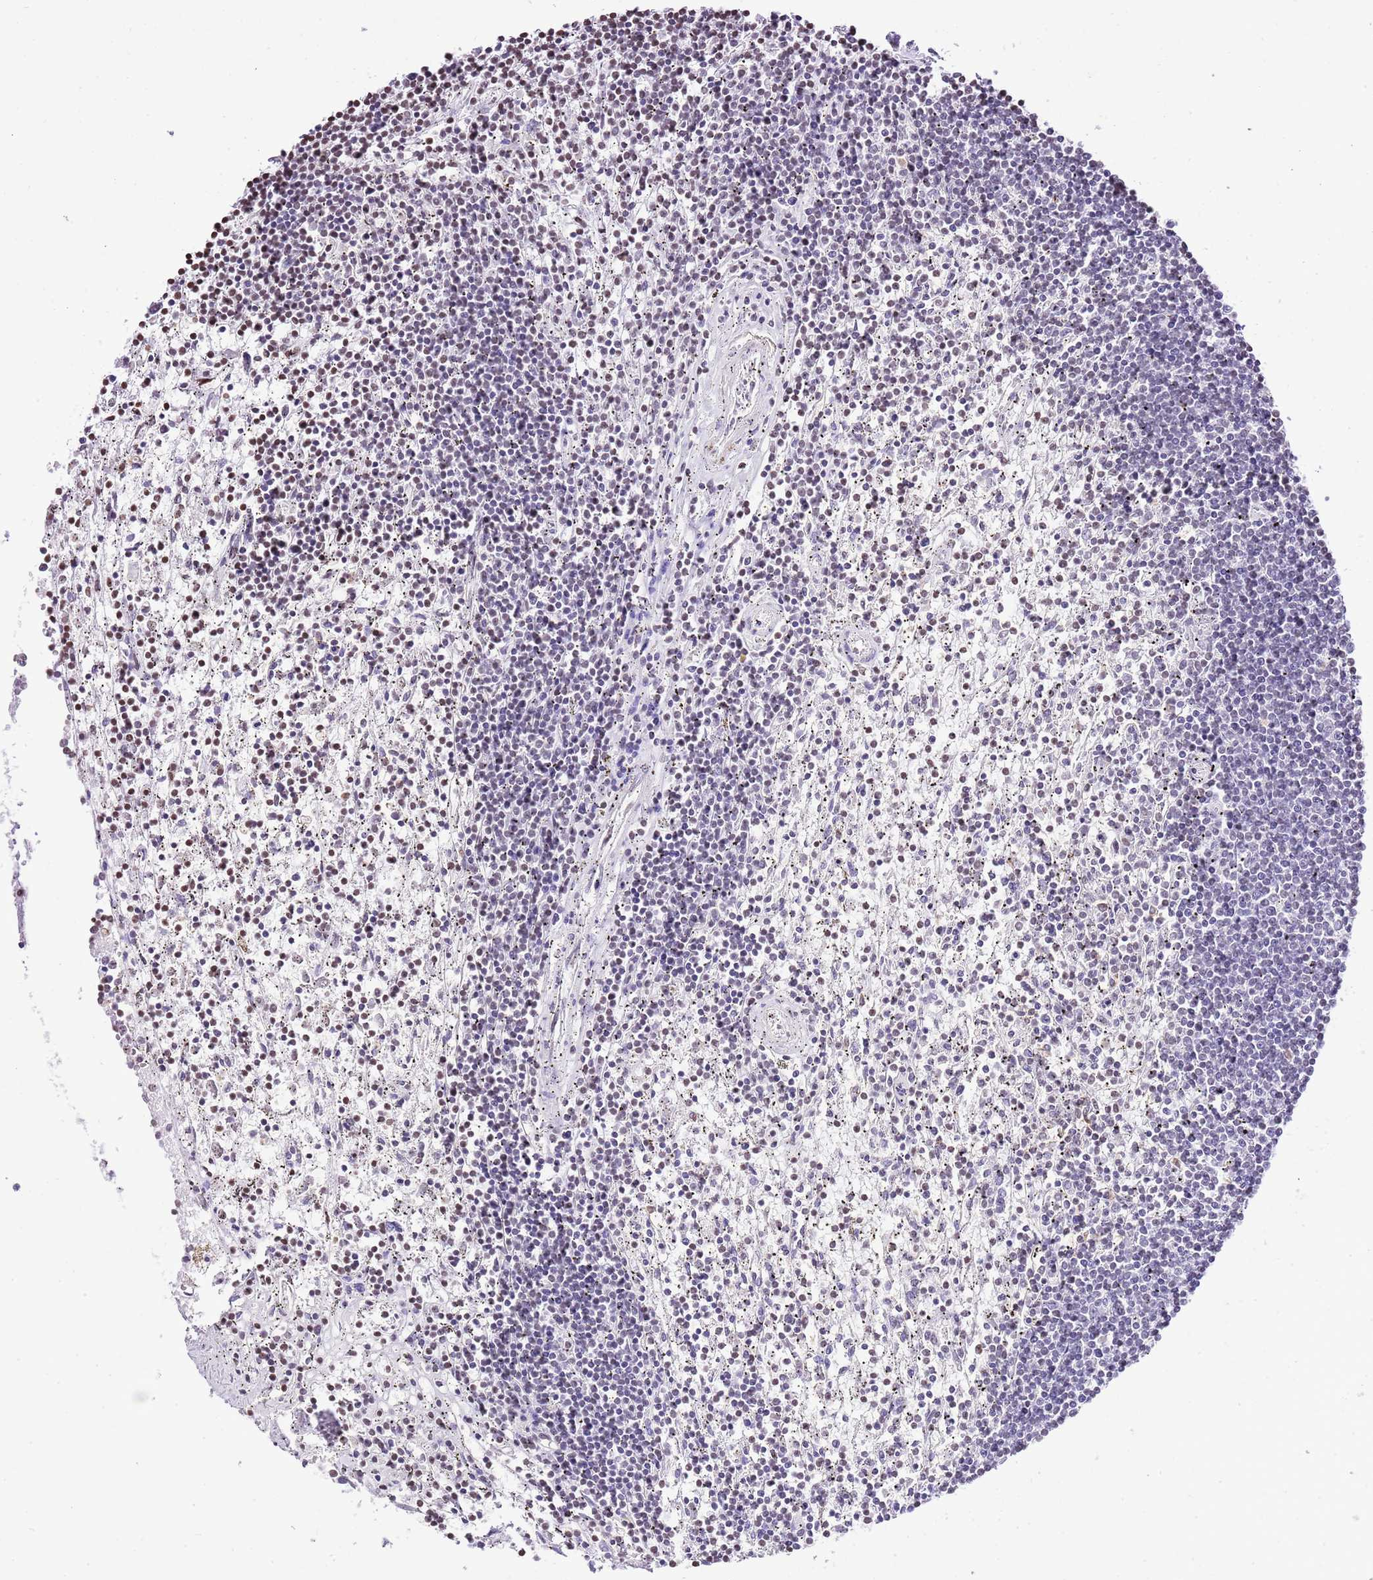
{"staining": {"intensity": "negative", "quantity": "none", "location": "none"}, "tissue": "lymphoma", "cell_type": "Tumor cells", "image_type": "cancer", "snomed": [{"axis": "morphology", "description": "Malignant lymphoma, non-Hodgkin's type, Low grade"}, {"axis": "topography", "description": "Spleen"}], "caption": "Lymphoma stained for a protein using immunohistochemistry demonstrates no staining tumor cells.", "gene": "PRR15", "patient": {"sex": "male", "age": 76}}